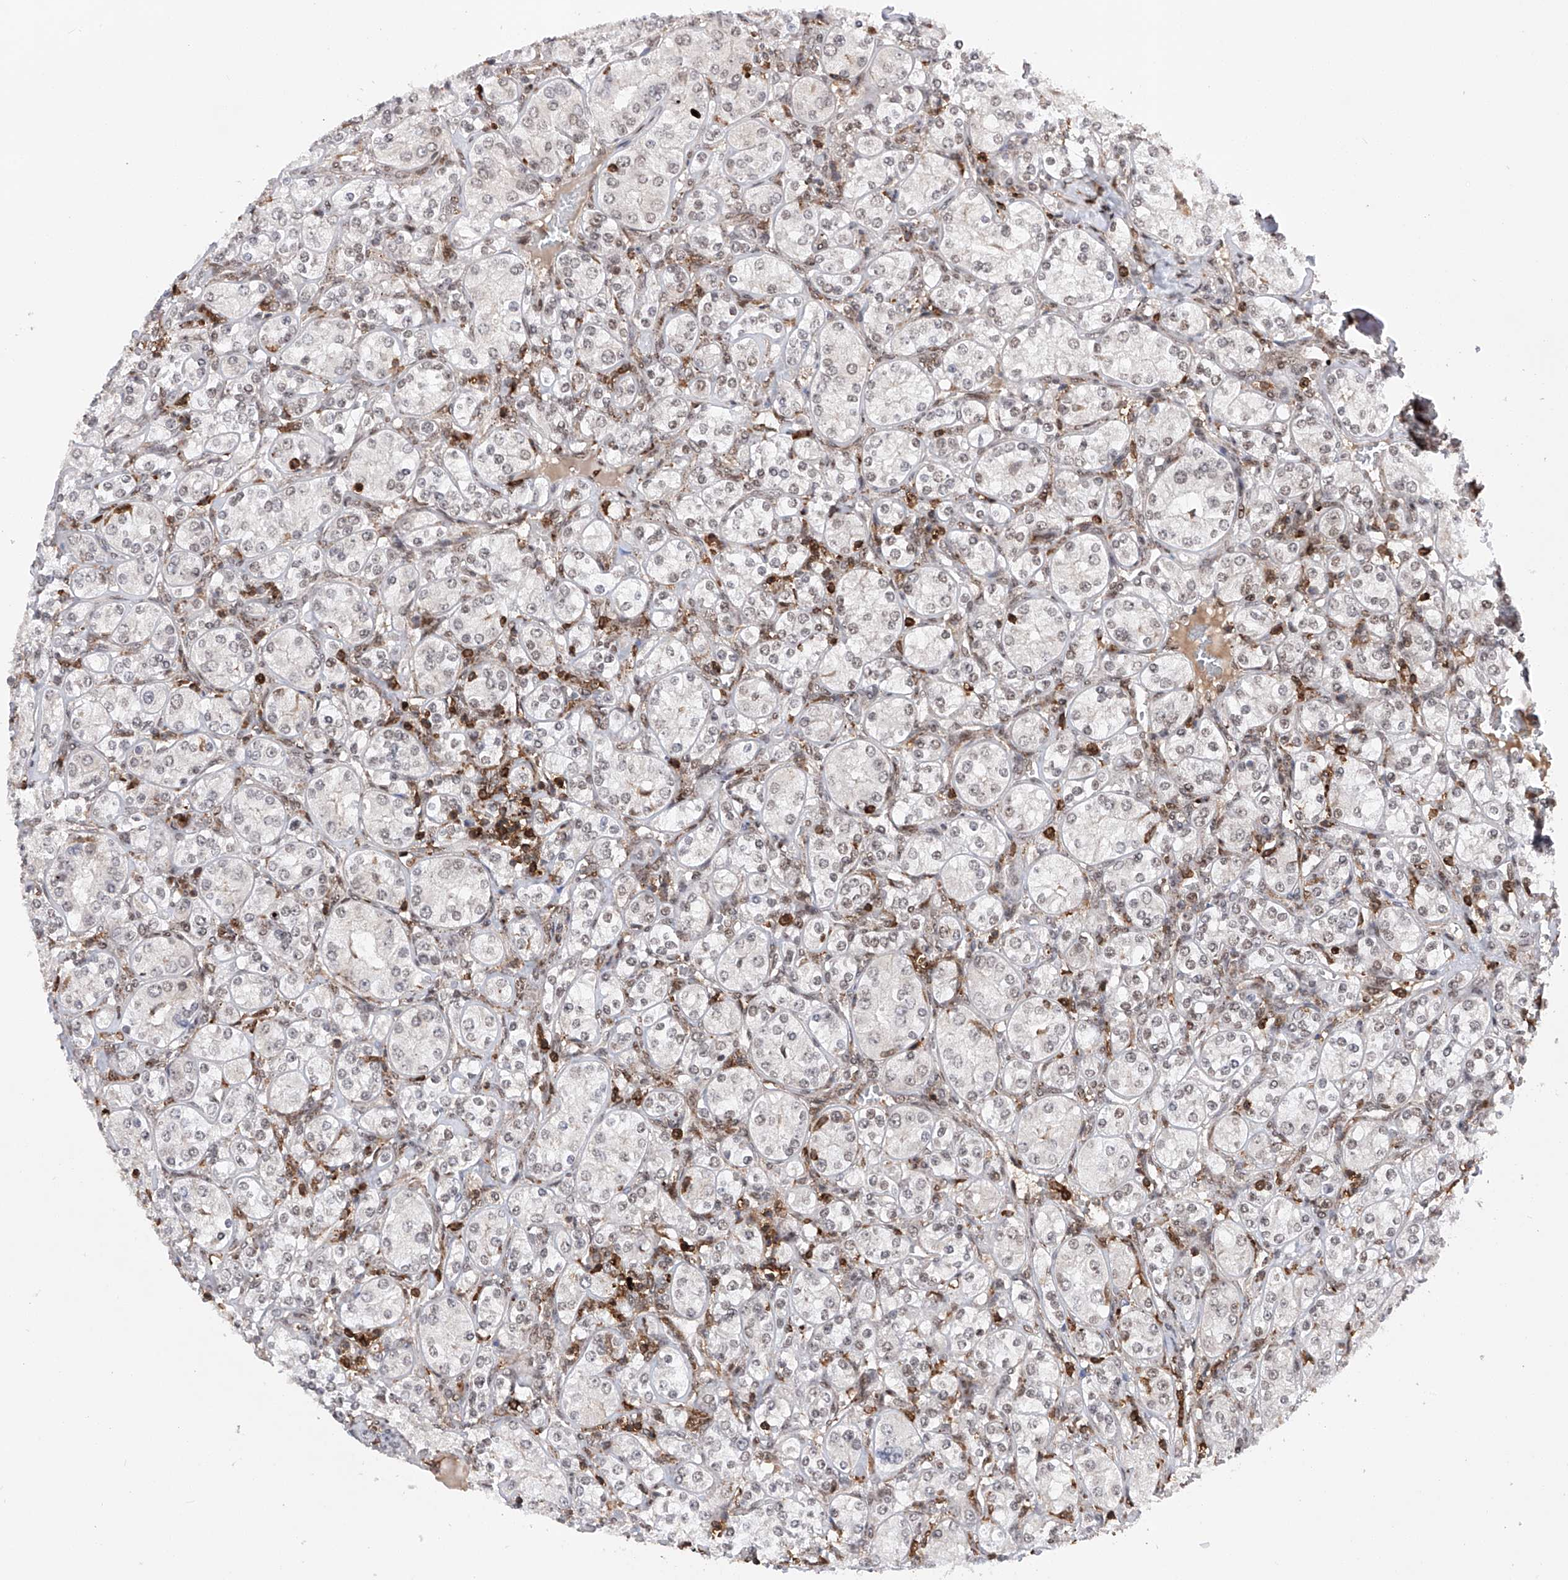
{"staining": {"intensity": "weak", "quantity": "<25%", "location": "nuclear"}, "tissue": "renal cancer", "cell_type": "Tumor cells", "image_type": "cancer", "snomed": [{"axis": "morphology", "description": "Adenocarcinoma, NOS"}, {"axis": "topography", "description": "Kidney"}], "caption": "The immunohistochemistry (IHC) micrograph has no significant expression in tumor cells of renal adenocarcinoma tissue.", "gene": "ZNF280D", "patient": {"sex": "male", "age": 77}}